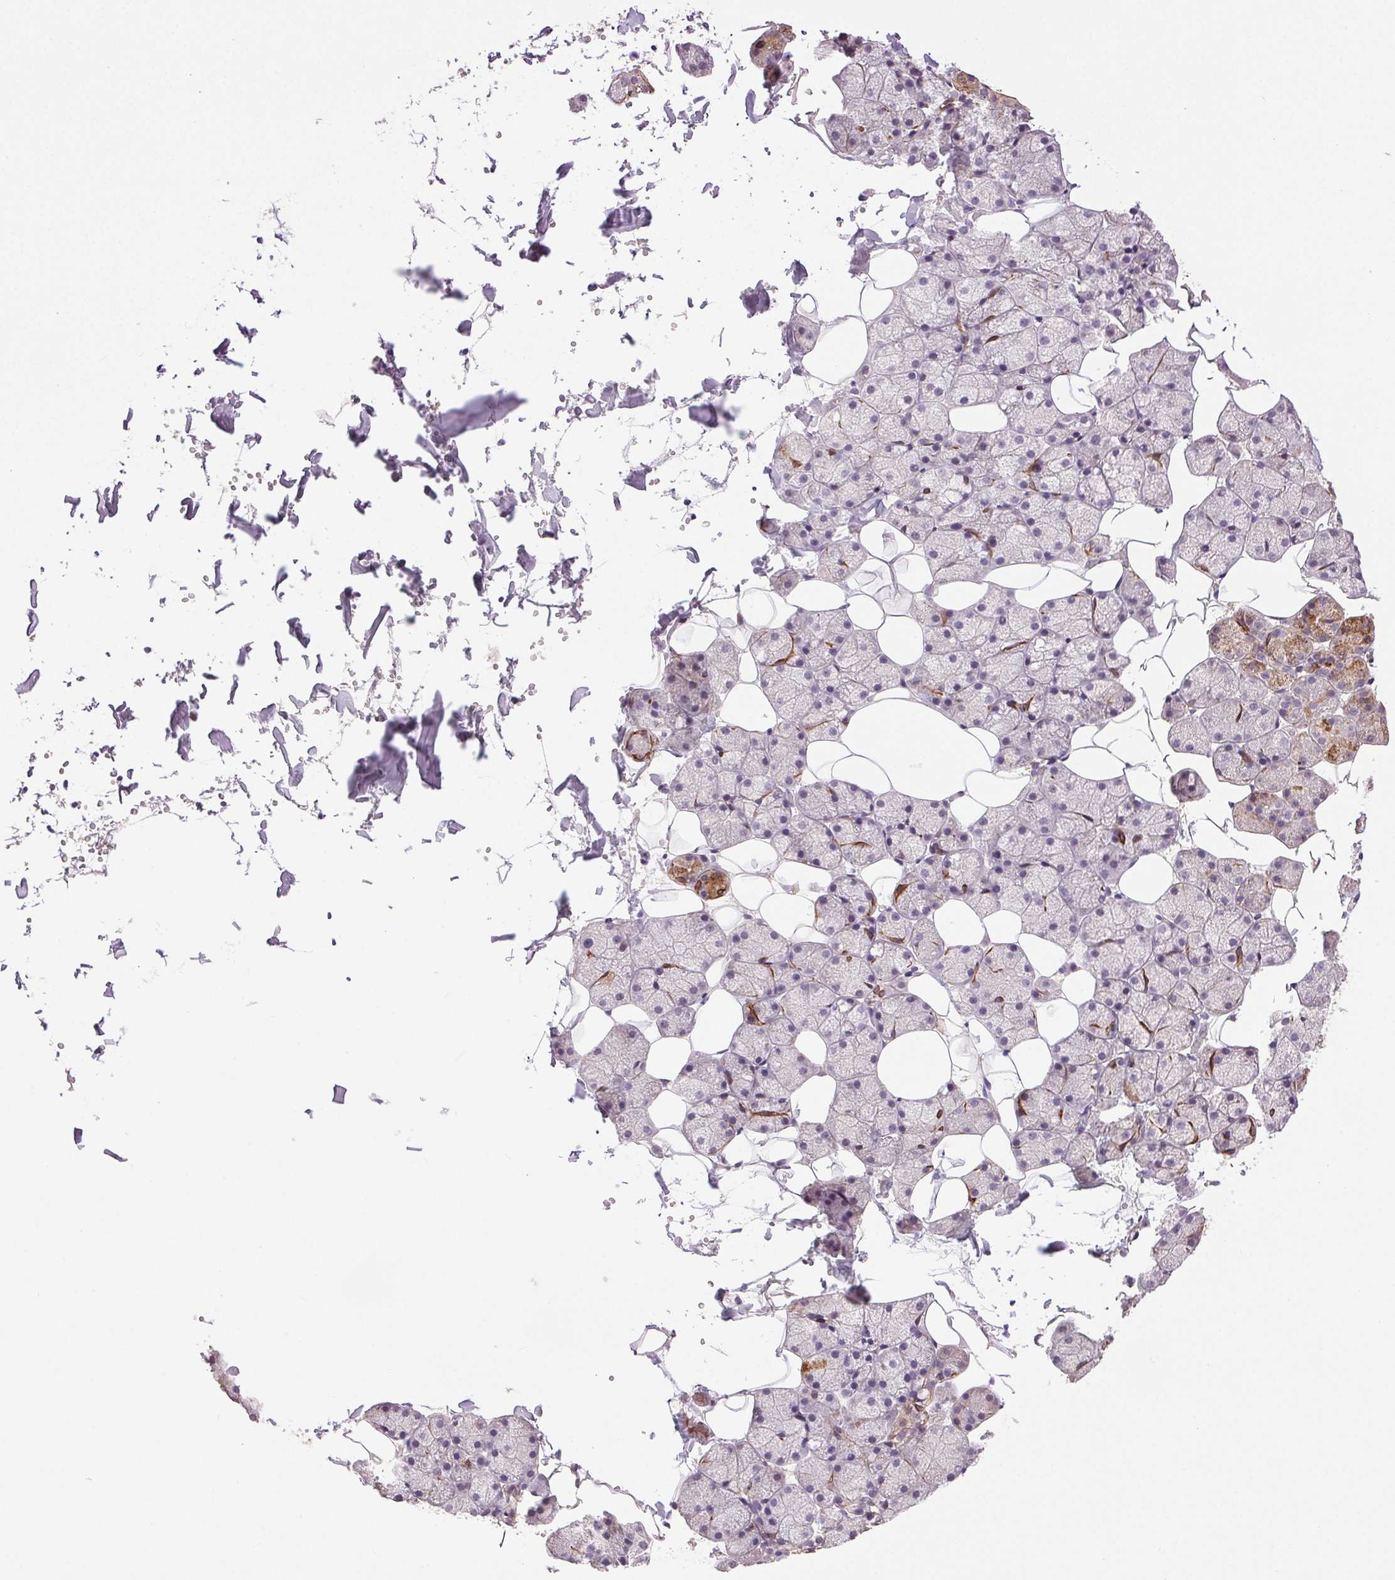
{"staining": {"intensity": "moderate", "quantity": "<25%", "location": "cytoplasmic/membranous"}, "tissue": "salivary gland", "cell_type": "Glandular cells", "image_type": "normal", "snomed": [{"axis": "morphology", "description": "Normal tissue, NOS"}, {"axis": "topography", "description": "Salivary gland"}], "caption": "DAB immunohistochemical staining of benign human salivary gland reveals moderate cytoplasmic/membranous protein staining in approximately <25% of glandular cells.", "gene": "TMEM253", "patient": {"sex": "male", "age": 38}}